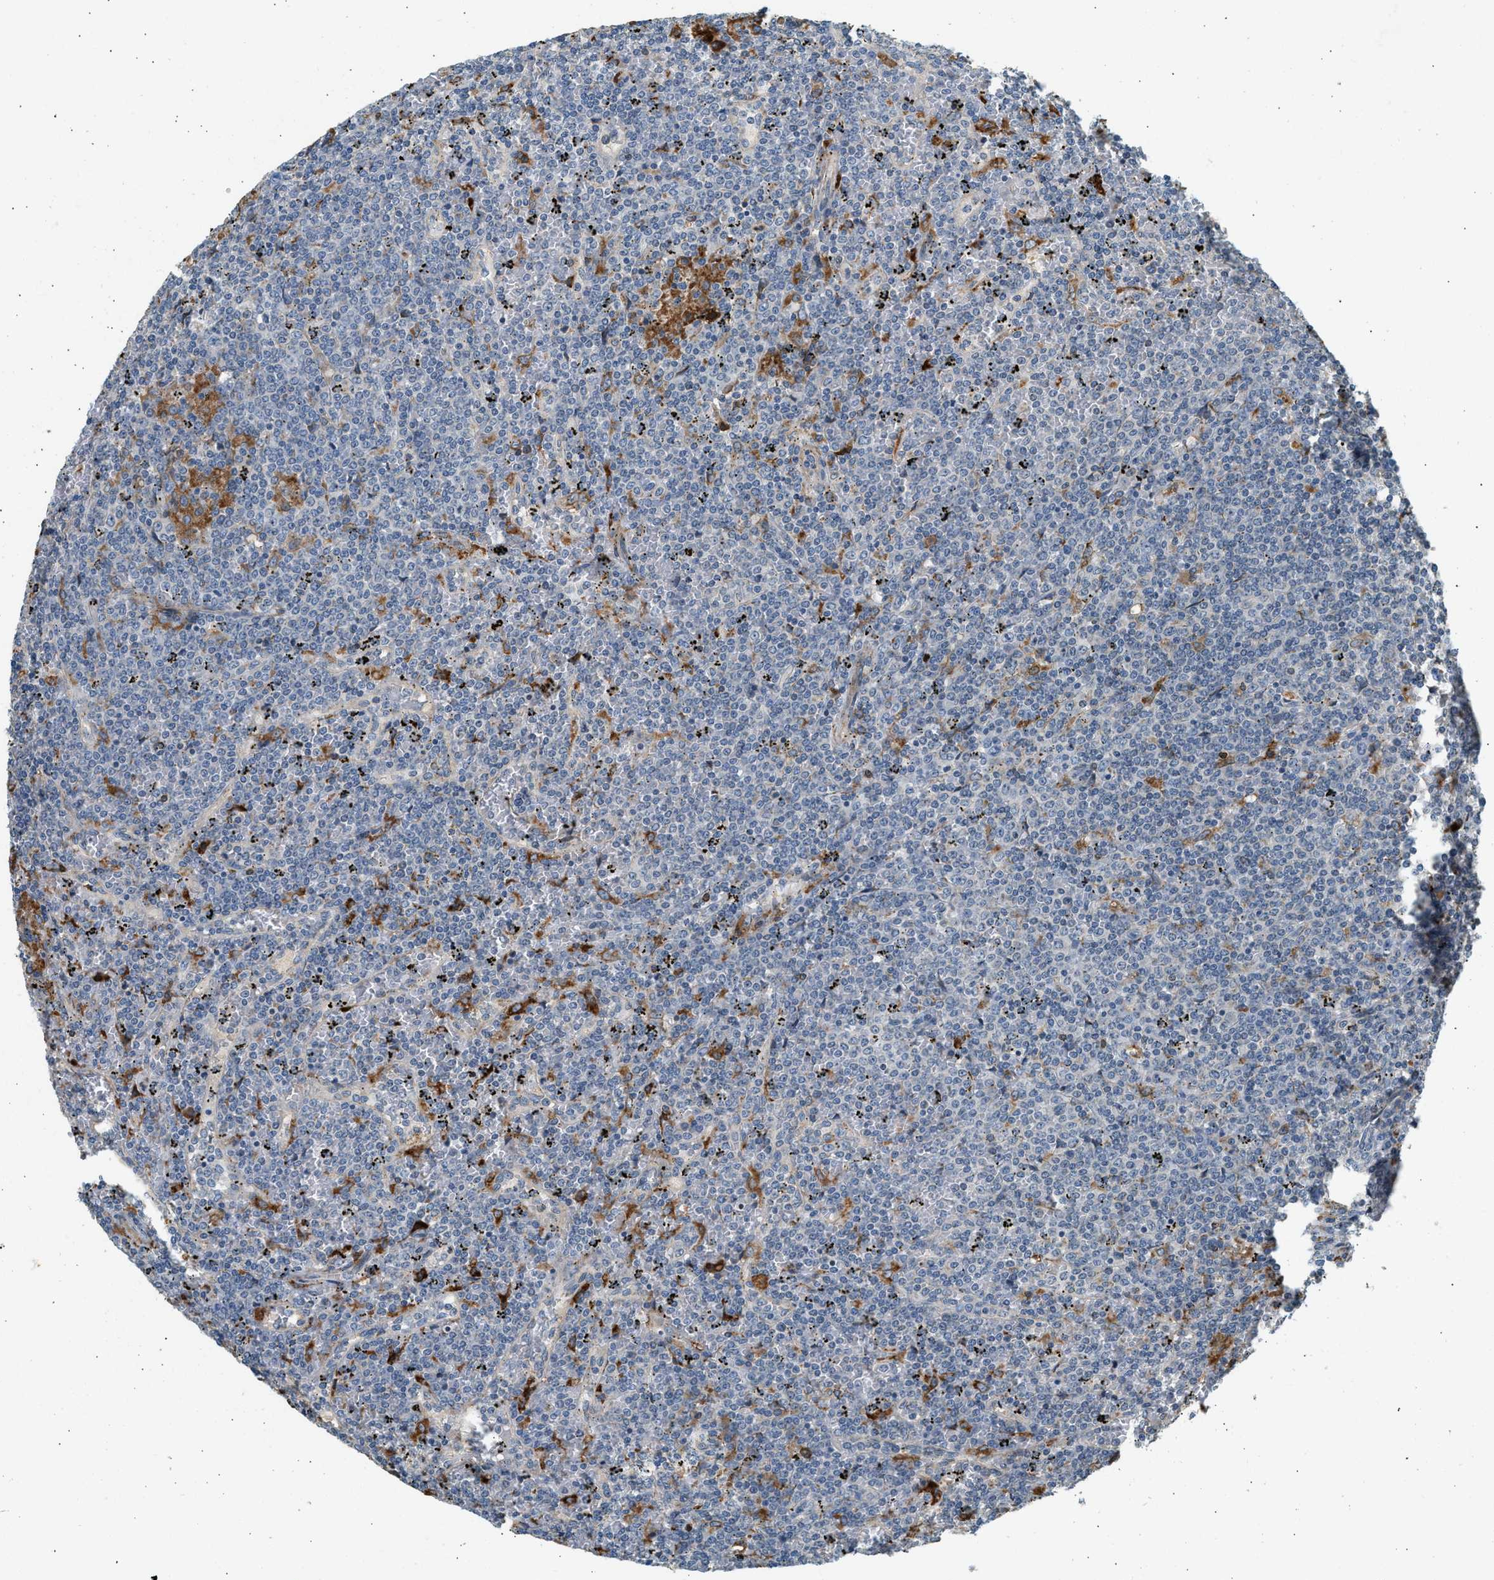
{"staining": {"intensity": "negative", "quantity": "none", "location": "none"}, "tissue": "lymphoma", "cell_type": "Tumor cells", "image_type": "cancer", "snomed": [{"axis": "morphology", "description": "Malignant lymphoma, non-Hodgkin's type, Low grade"}, {"axis": "topography", "description": "Spleen"}], "caption": "Tumor cells are negative for protein expression in human lymphoma.", "gene": "CTSB", "patient": {"sex": "female", "age": 19}}